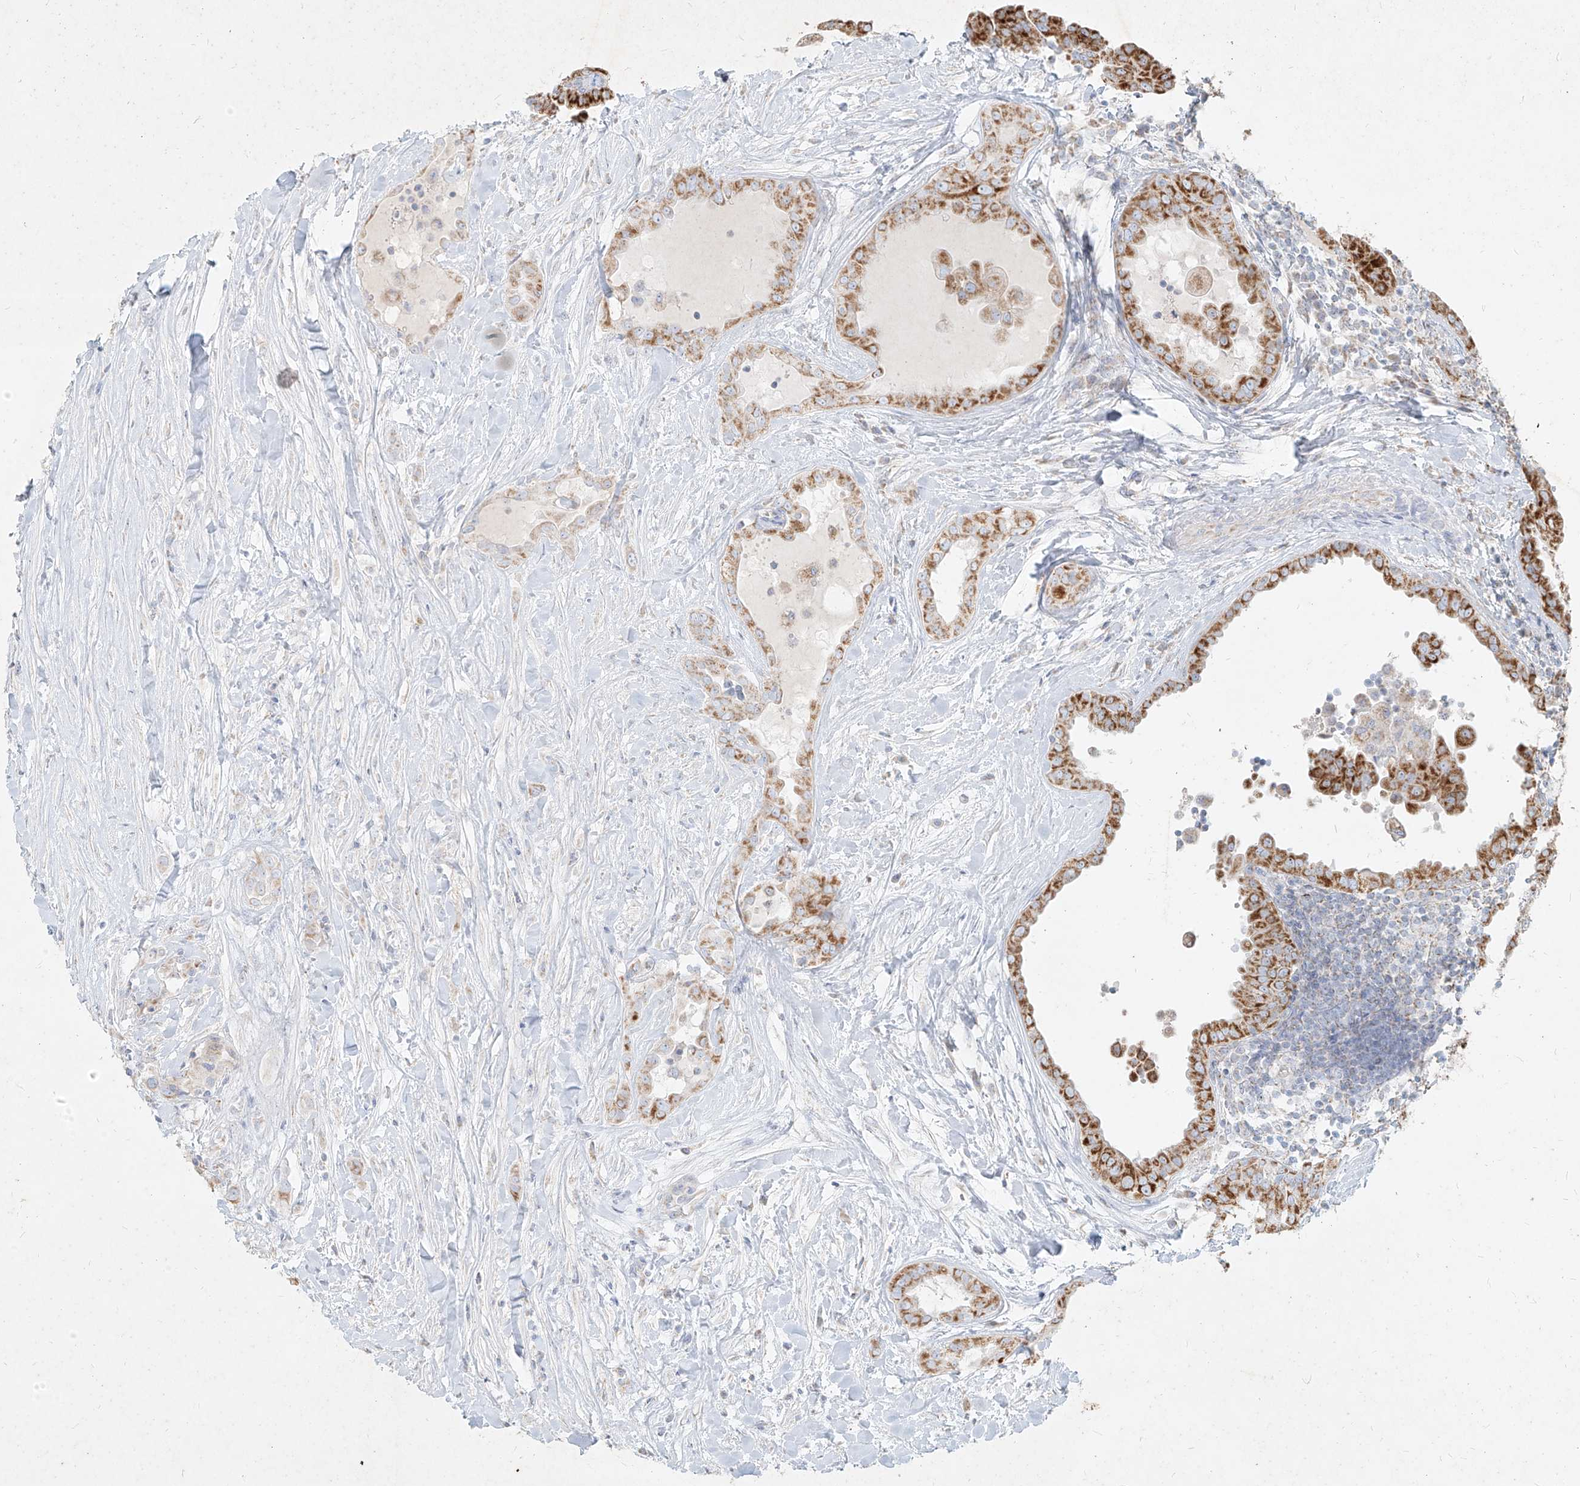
{"staining": {"intensity": "strong", "quantity": "25%-75%", "location": "cytoplasmic/membranous"}, "tissue": "thyroid cancer", "cell_type": "Tumor cells", "image_type": "cancer", "snomed": [{"axis": "morphology", "description": "Papillary adenocarcinoma, NOS"}, {"axis": "topography", "description": "Thyroid gland"}], "caption": "Immunohistochemistry histopathology image of neoplastic tissue: papillary adenocarcinoma (thyroid) stained using immunohistochemistry (IHC) shows high levels of strong protein expression localized specifically in the cytoplasmic/membranous of tumor cells, appearing as a cytoplasmic/membranous brown color.", "gene": "MTX2", "patient": {"sex": "male", "age": 33}}